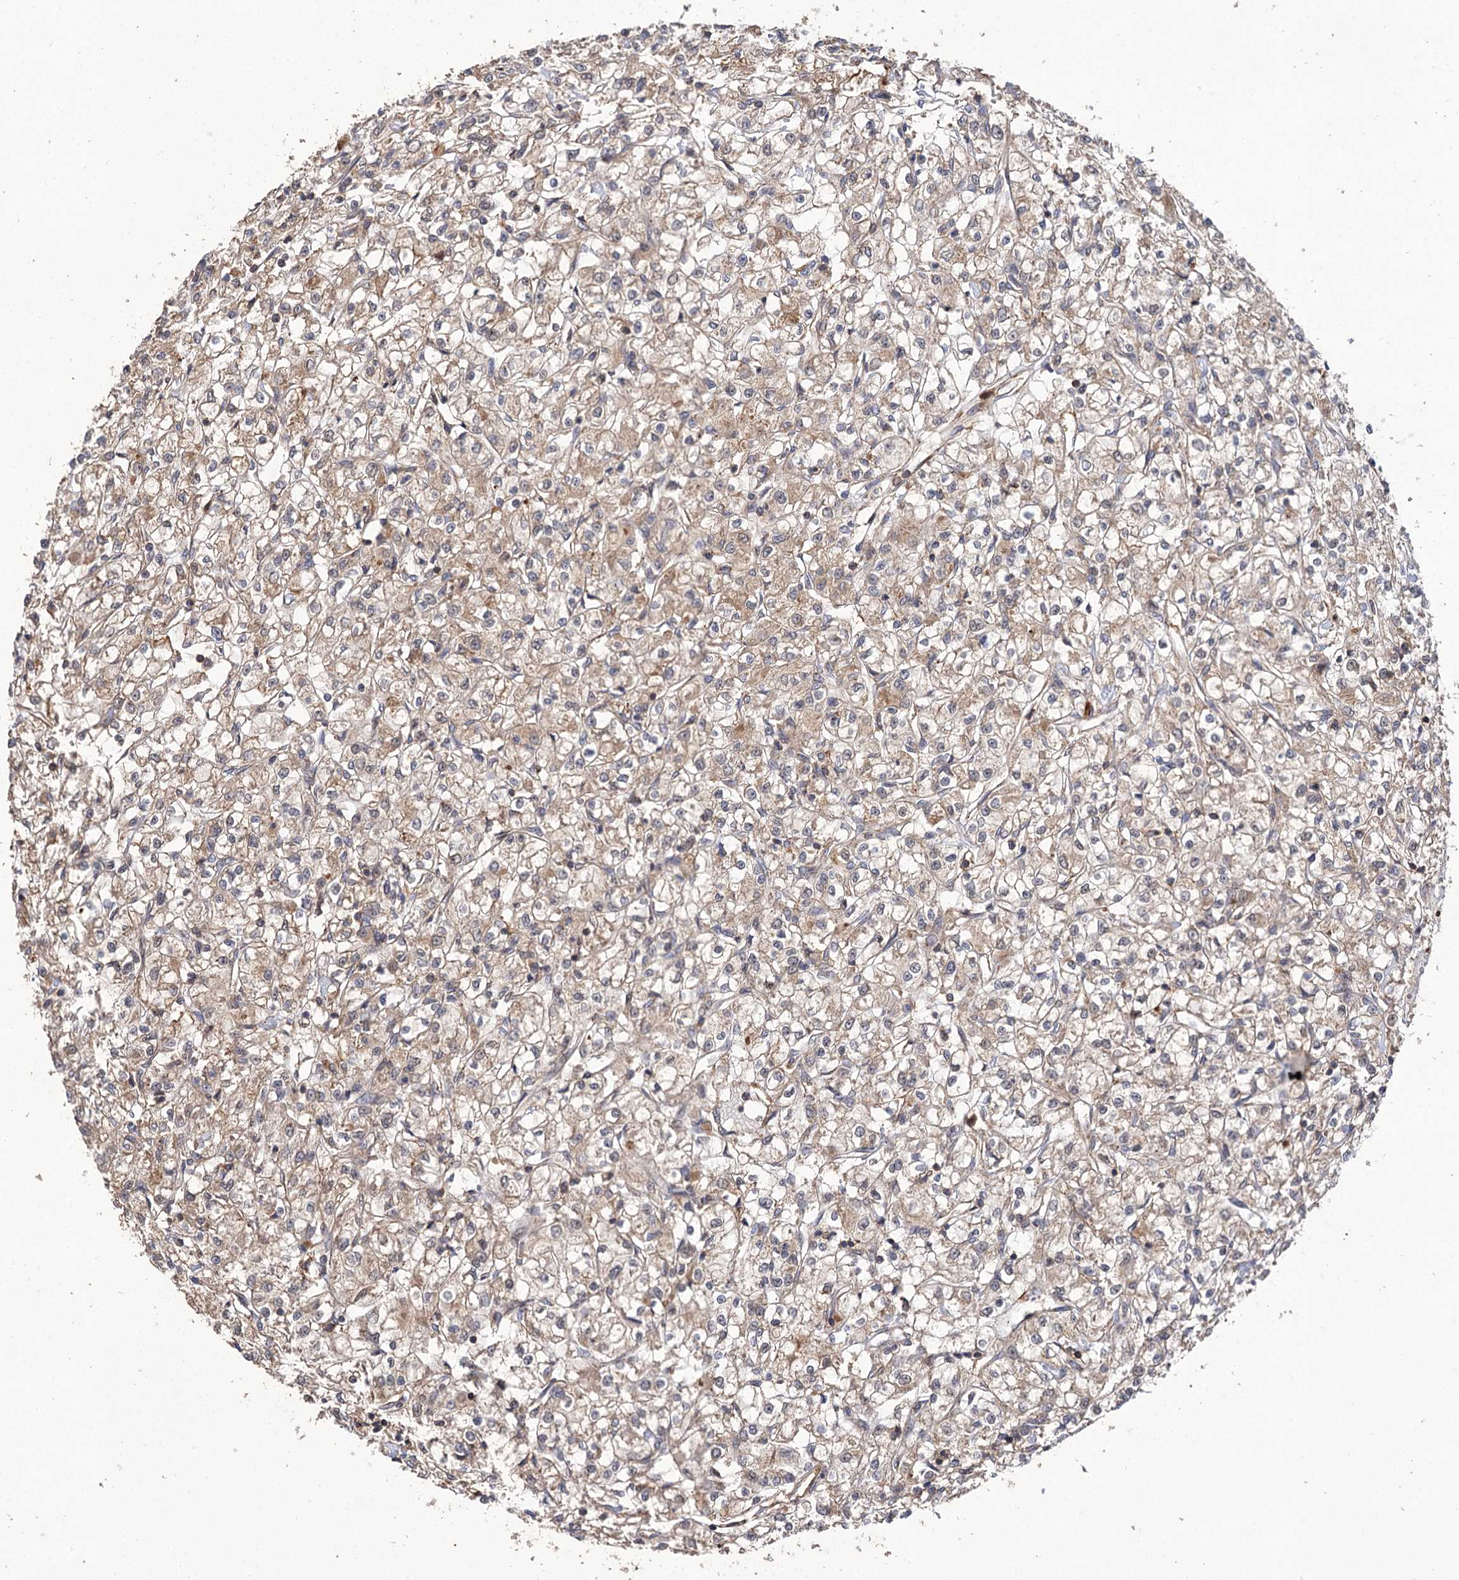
{"staining": {"intensity": "weak", "quantity": ">75%", "location": "cytoplasmic/membranous"}, "tissue": "renal cancer", "cell_type": "Tumor cells", "image_type": "cancer", "snomed": [{"axis": "morphology", "description": "Adenocarcinoma, NOS"}, {"axis": "topography", "description": "Kidney"}], "caption": "Renal cancer (adenocarcinoma) was stained to show a protein in brown. There is low levels of weak cytoplasmic/membranous expression in approximately >75% of tumor cells.", "gene": "FBXW8", "patient": {"sex": "female", "age": 59}}